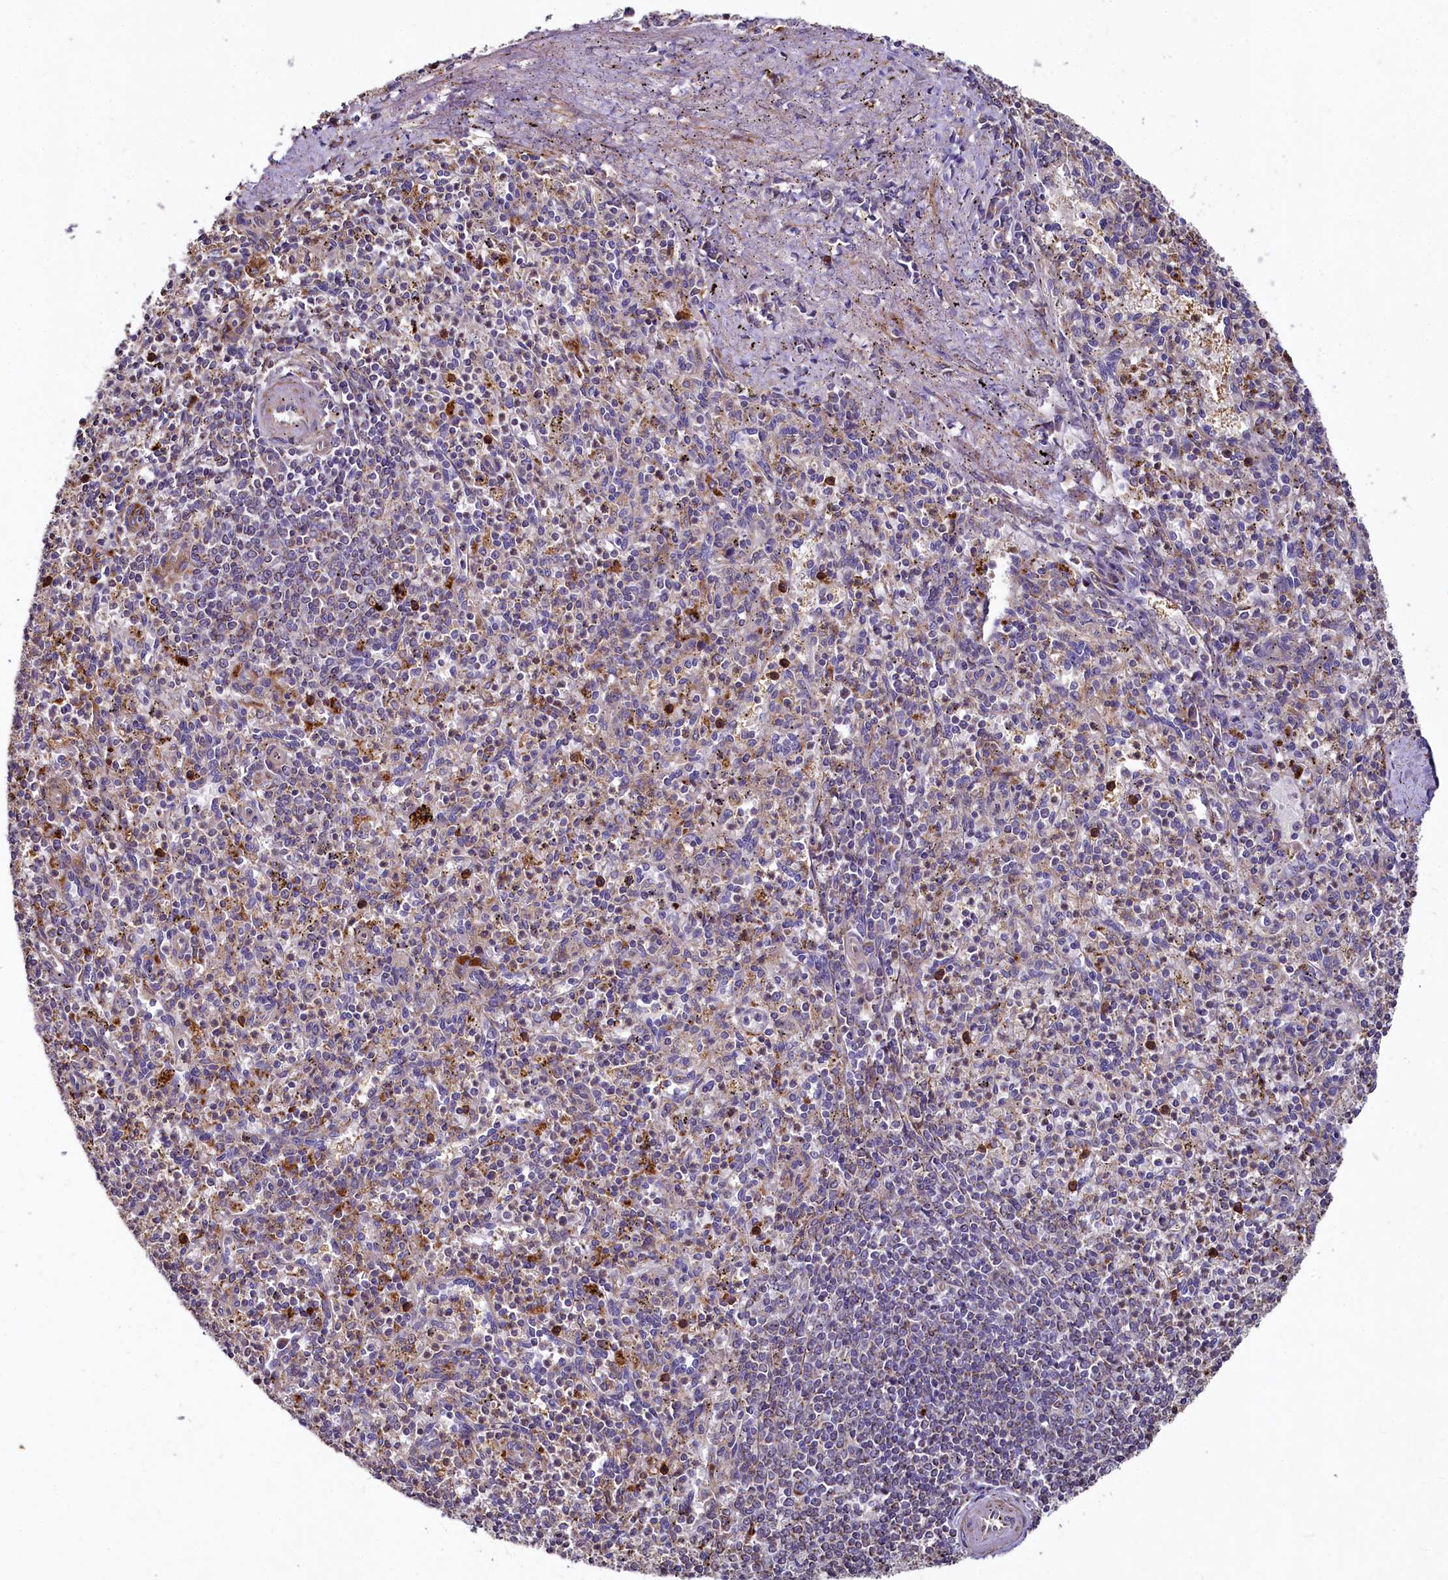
{"staining": {"intensity": "moderate", "quantity": "<25%", "location": "cytoplasmic/membranous"}, "tissue": "spleen", "cell_type": "Cells in red pulp", "image_type": "normal", "snomed": [{"axis": "morphology", "description": "Normal tissue, NOS"}, {"axis": "topography", "description": "Spleen"}], "caption": "Immunohistochemistry (IHC) of benign human spleen demonstrates low levels of moderate cytoplasmic/membranous positivity in about <25% of cells in red pulp. (IHC, brightfield microscopy, high magnification).", "gene": "SPRYD3", "patient": {"sex": "male", "age": 72}}